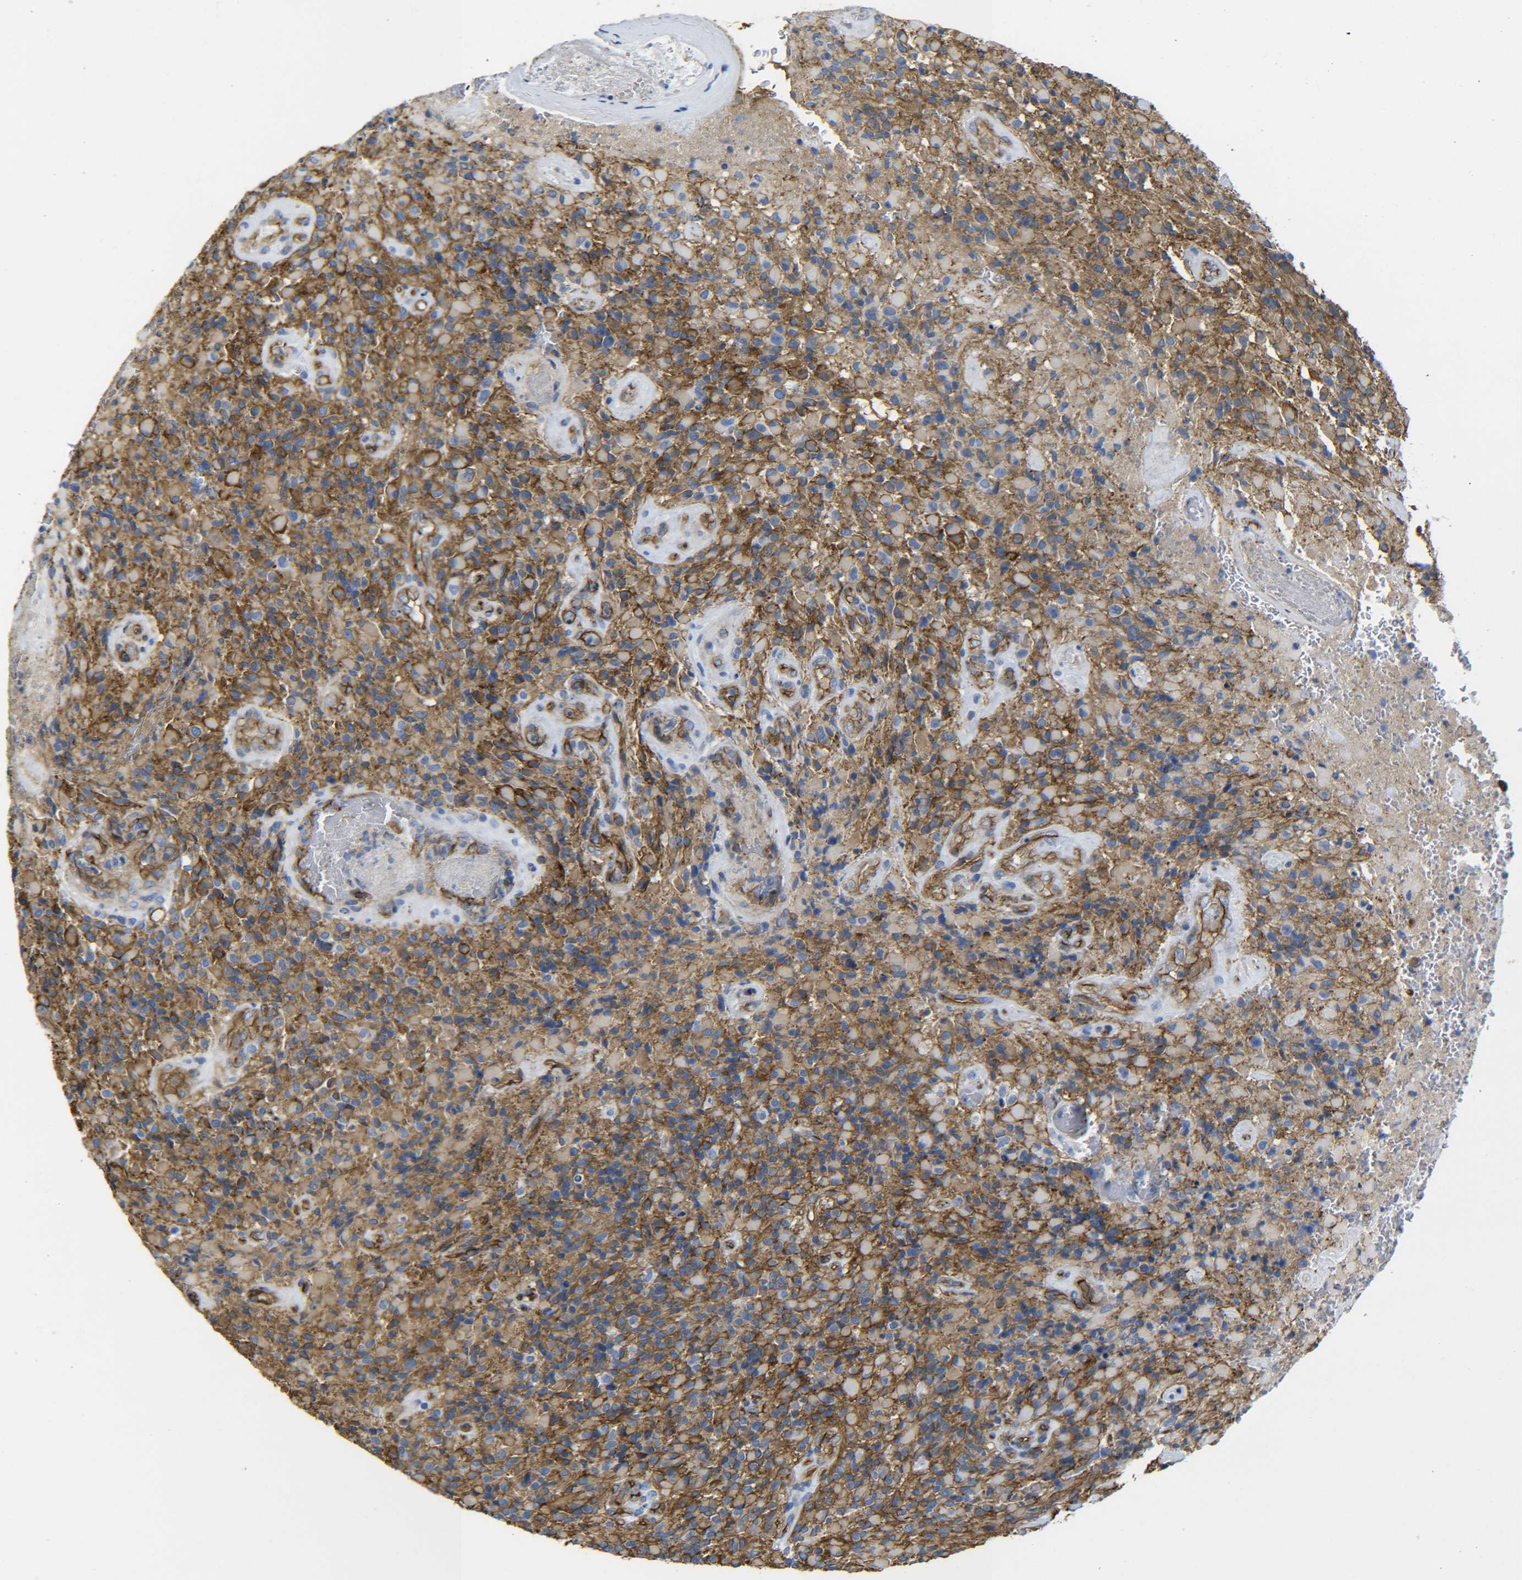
{"staining": {"intensity": "moderate", "quantity": "25%-75%", "location": "cytoplasmic/membranous"}, "tissue": "glioma", "cell_type": "Tumor cells", "image_type": "cancer", "snomed": [{"axis": "morphology", "description": "Glioma, malignant, High grade"}, {"axis": "topography", "description": "Brain"}], "caption": "Malignant glioma (high-grade) was stained to show a protein in brown. There is medium levels of moderate cytoplasmic/membranous staining in about 25%-75% of tumor cells. The protein is shown in brown color, while the nuclei are stained blue.", "gene": "SPTBN1", "patient": {"sex": "male", "age": 71}}